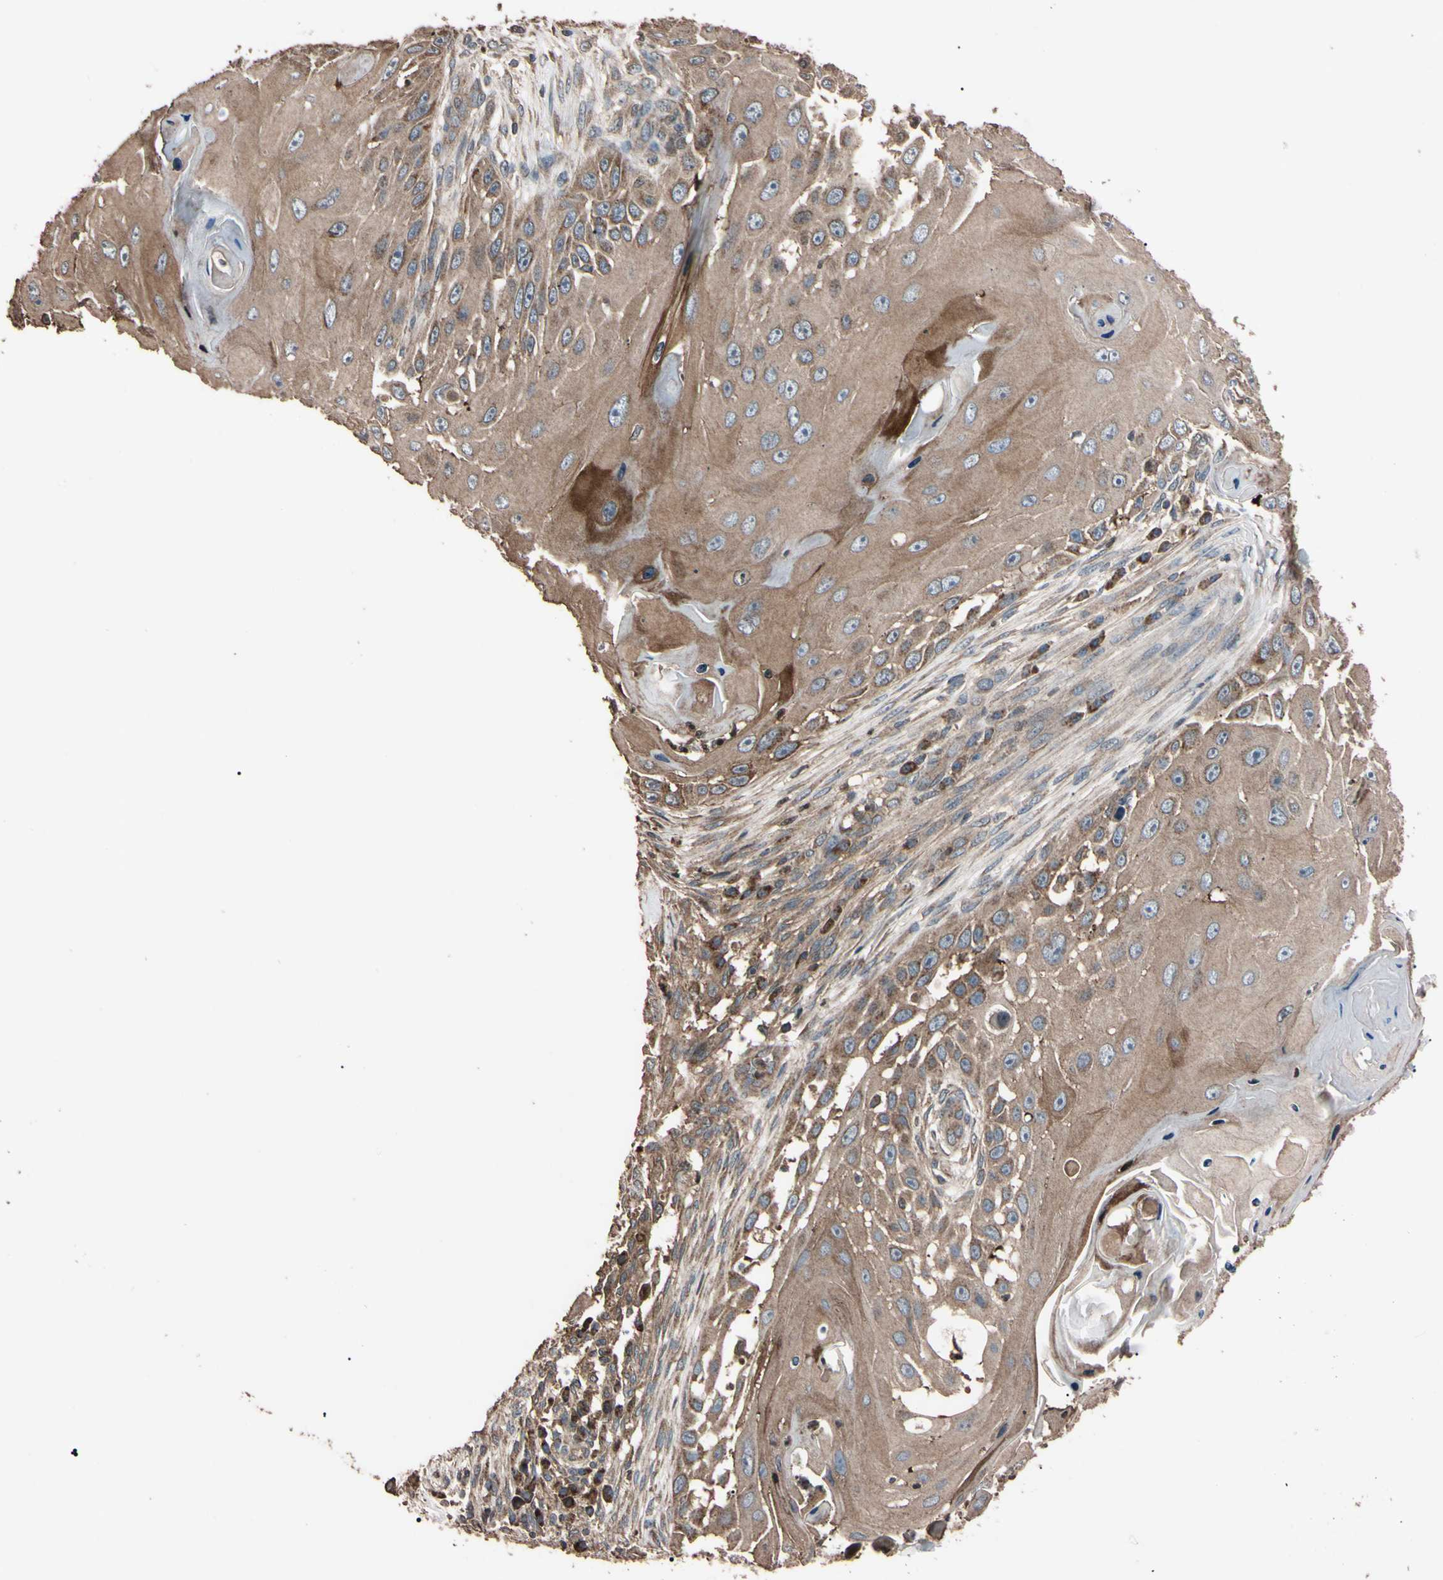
{"staining": {"intensity": "weak", "quantity": ">75%", "location": "cytoplasmic/membranous"}, "tissue": "skin cancer", "cell_type": "Tumor cells", "image_type": "cancer", "snomed": [{"axis": "morphology", "description": "Squamous cell carcinoma, NOS"}, {"axis": "topography", "description": "Skin"}], "caption": "Skin squamous cell carcinoma was stained to show a protein in brown. There is low levels of weak cytoplasmic/membranous positivity in about >75% of tumor cells.", "gene": "TNFRSF1A", "patient": {"sex": "female", "age": 44}}